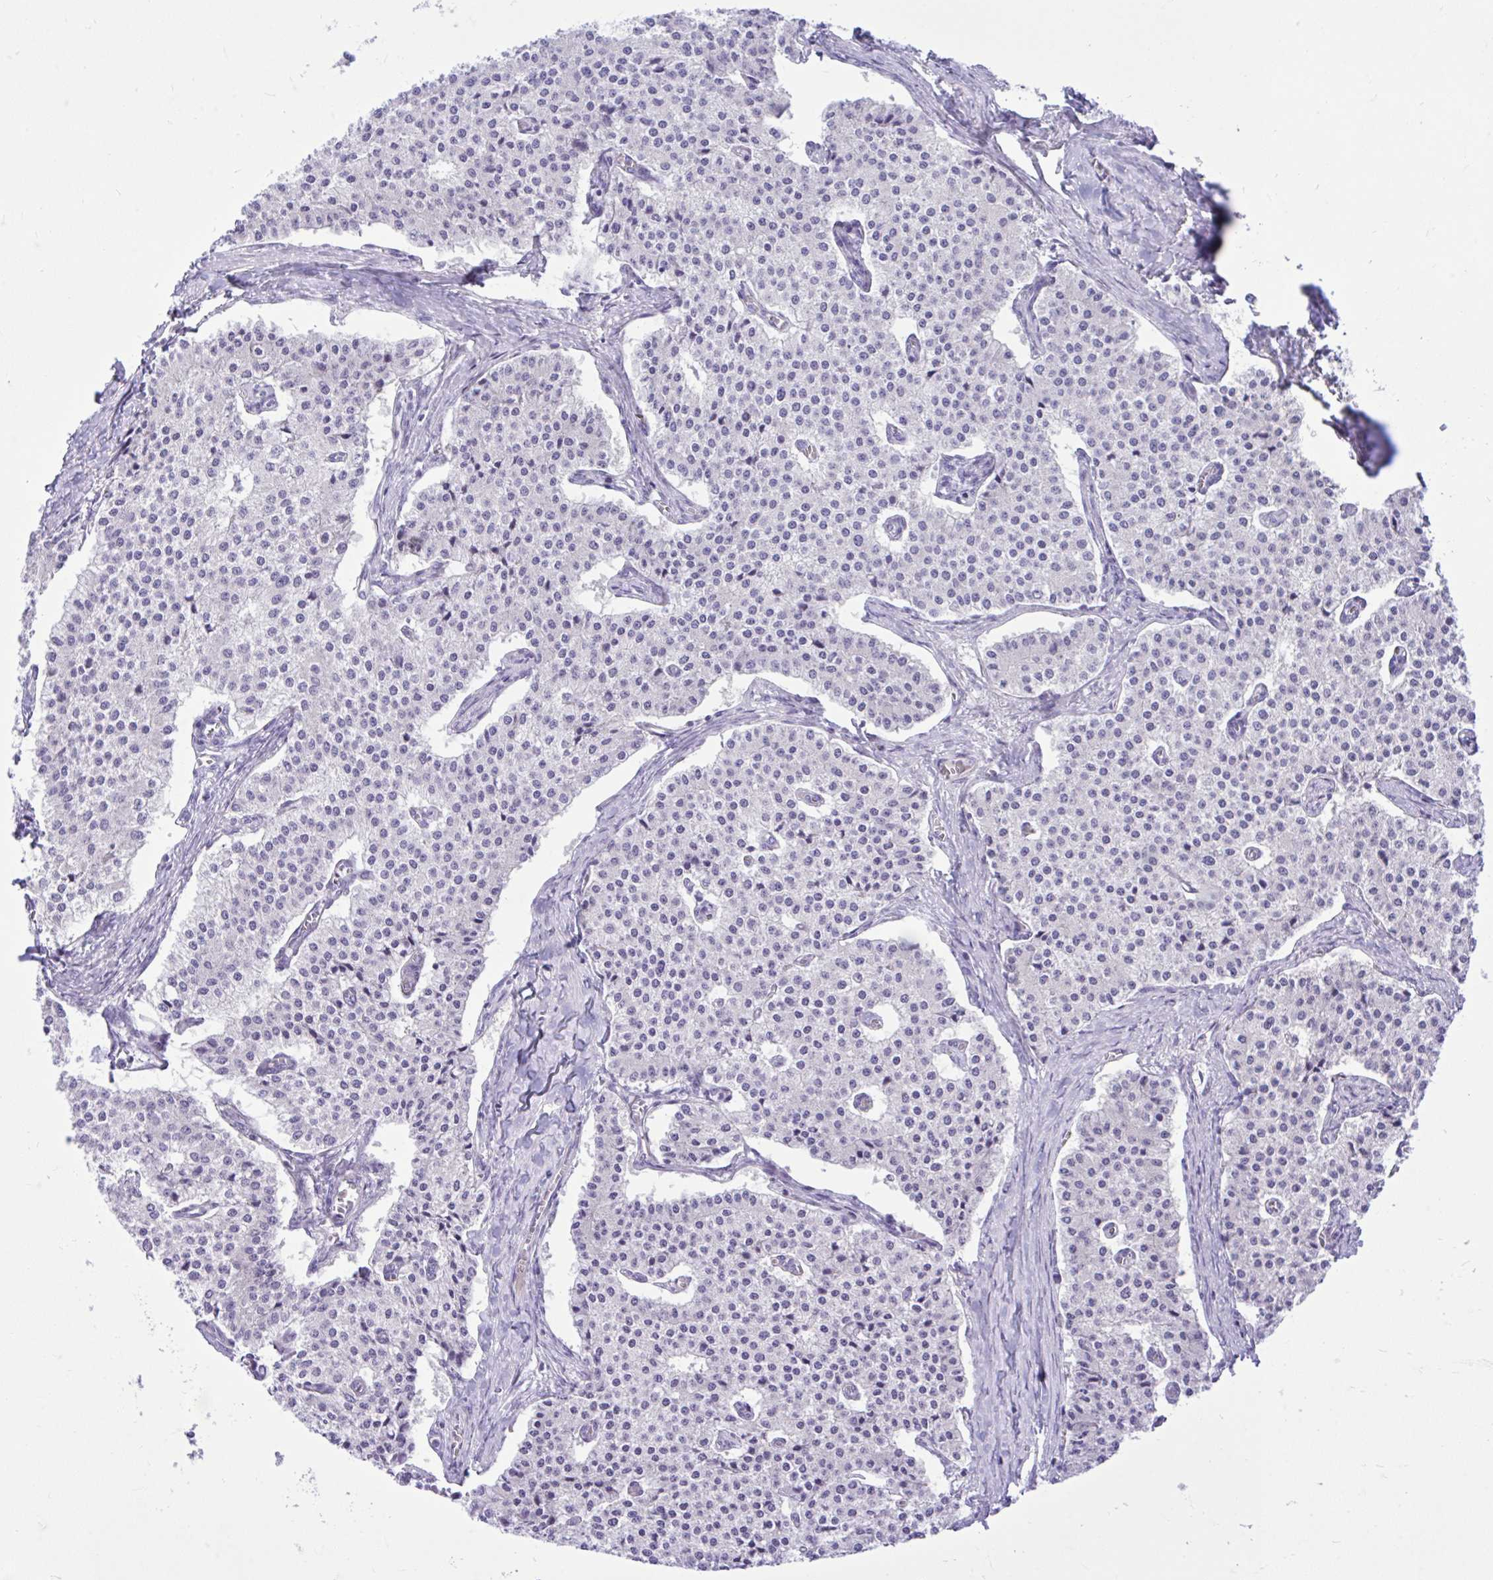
{"staining": {"intensity": "negative", "quantity": "none", "location": "none"}, "tissue": "carcinoid", "cell_type": "Tumor cells", "image_type": "cancer", "snomed": [{"axis": "morphology", "description": "Carcinoid, malignant, NOS"}, {"axis": "topography", "description": "Colon"}], "caption": "DAB (3,3'-diaminobenzidine) immunohistochemical staining of carcinoid exhibits no significant staining in tumor cells.", "gene": "ZNF101", "patient": {"sex": "female", "age": 52}}